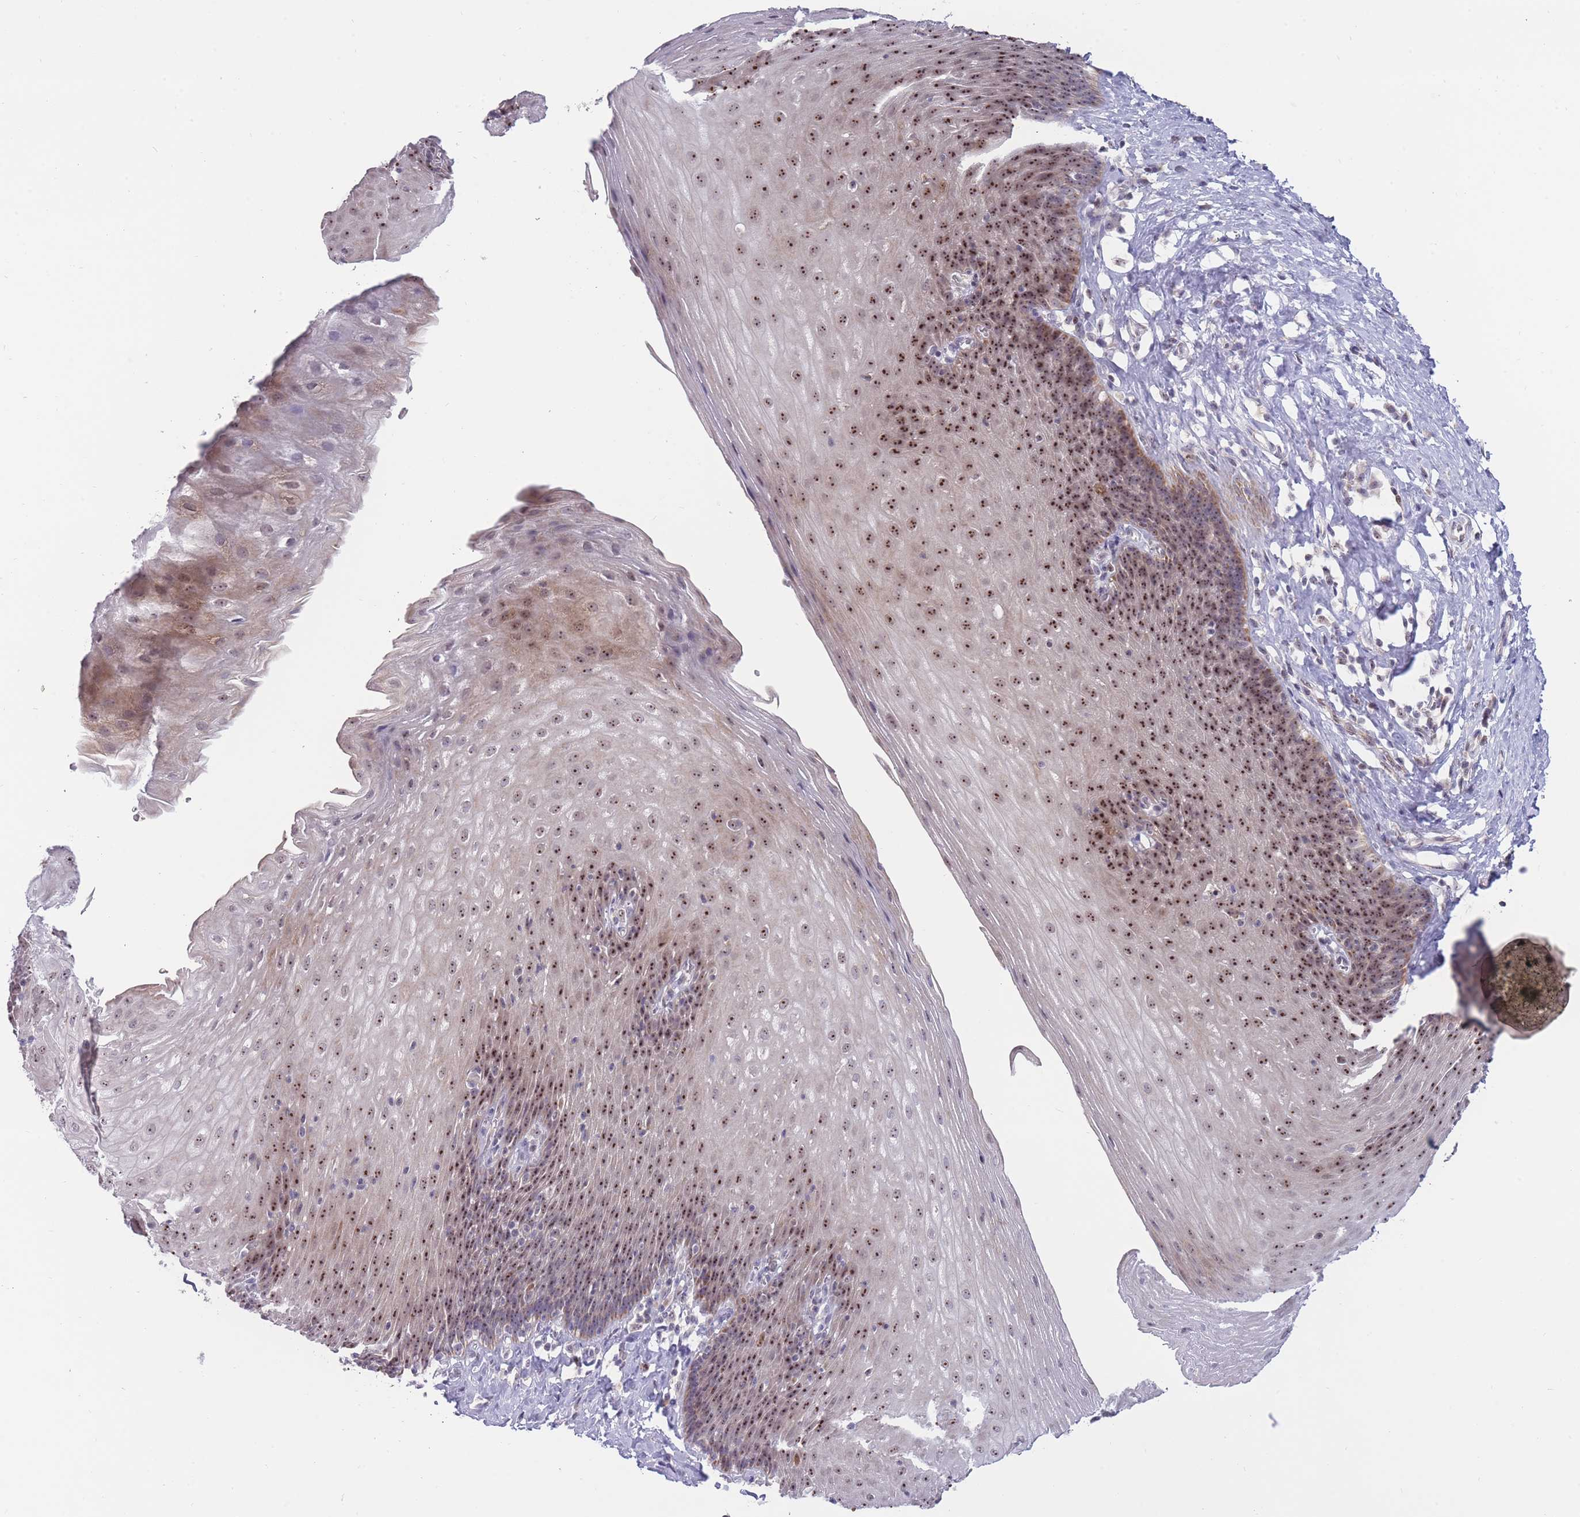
{"staining": {"intensity": "strong", "quantity": ">75%", "location": "nuclear"}, "tissue": "esophagus", "cell_type": "Squamous epithelial cells", "image_type": "normal", "snomed": [{"axis": "morphology", "description": "Normal tissue, NOS"}, {"axis": "topography", "description": "Esophagus"}], "caption": "A high-resolution histopathology image shows immunohistochemistry (IHC) staining of unremarkable esophagus, which shows strong nuclear expression in about >75% of squamous epithelial cells. The staining was performed using DAB to visualize the protein expression in brown, while the nuclei were stained in blue with hematoxylin (Magnification: 20x).", "gene": "MCIDAS", "patient": {"sex": "female", "age": 61}}